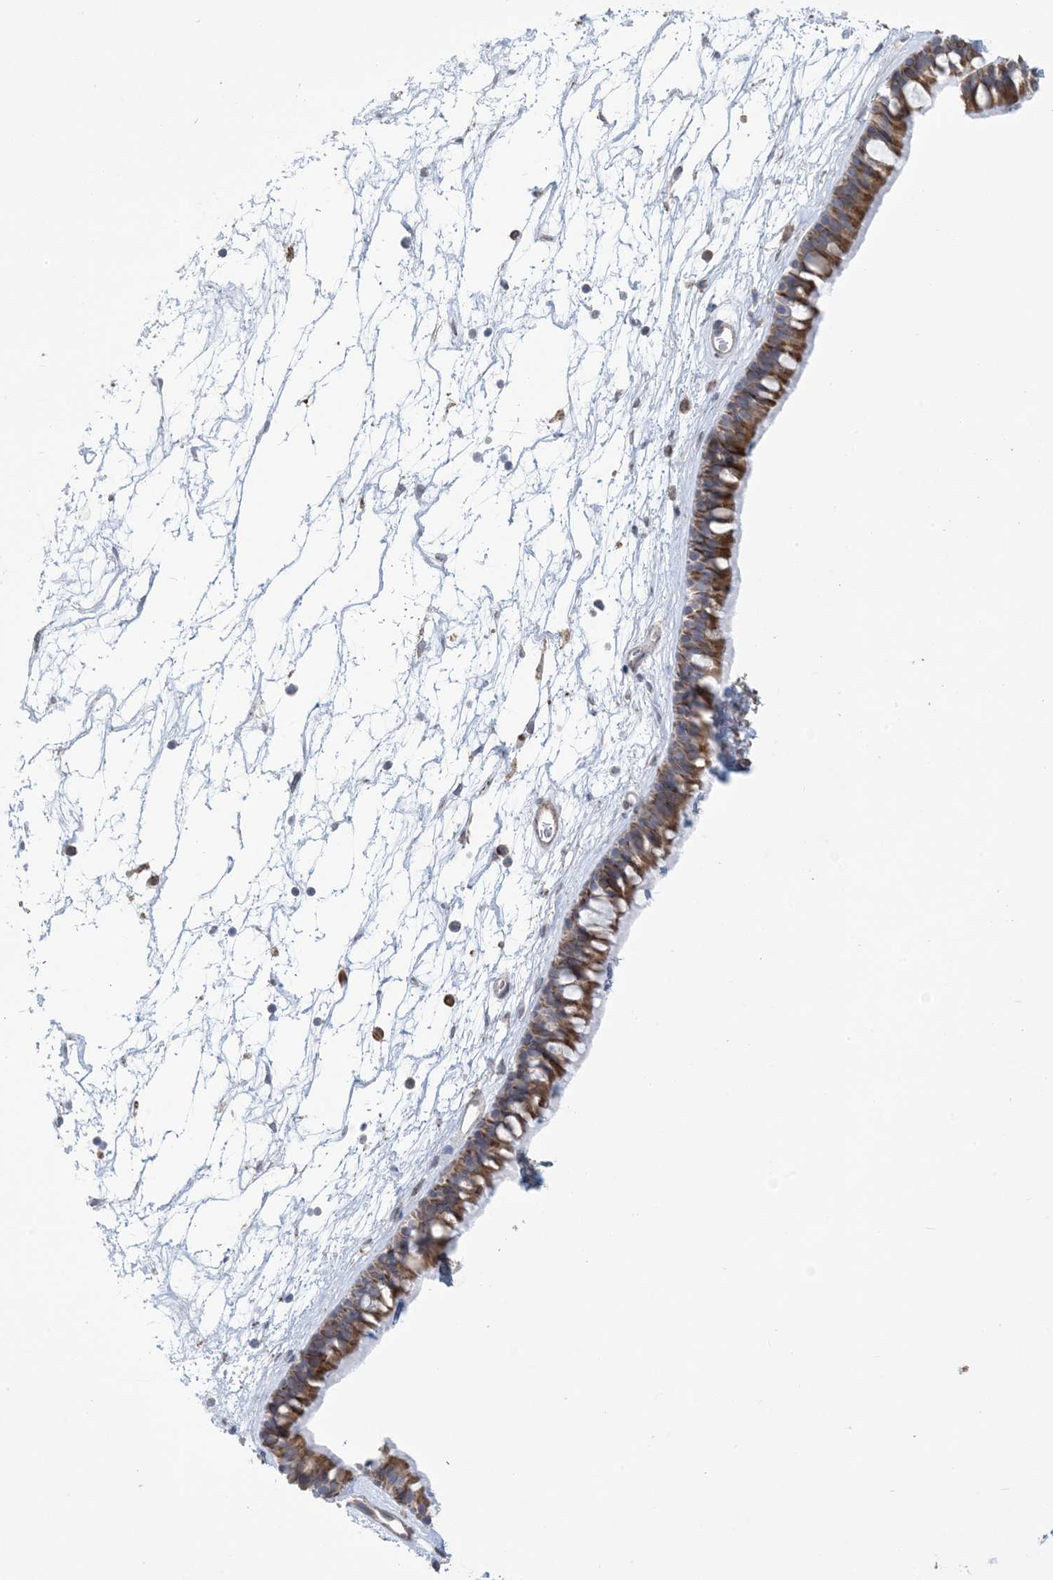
{"staining": {"intensity": "strong", "quantity": ">75%", "location": "cytoplasmic/membranous"}, "tissue": "nasopharynx", "cell_type": "Respiratory epithelial cells", "image_type": "normal", "snomed": [{"axis": "morphology", "description": "Normal tissue, NOS"}, {"axis": "topography", "description": "Nasopharynx"}], "caption": "Respiratory epithelial cells demonstrate high levels of strong cytoplasmic/membranous staining in approximately >75% of cells in normal nasopharynx.", "gene": "SHANK1", "patient": {"sex": "male", "age": 64}}